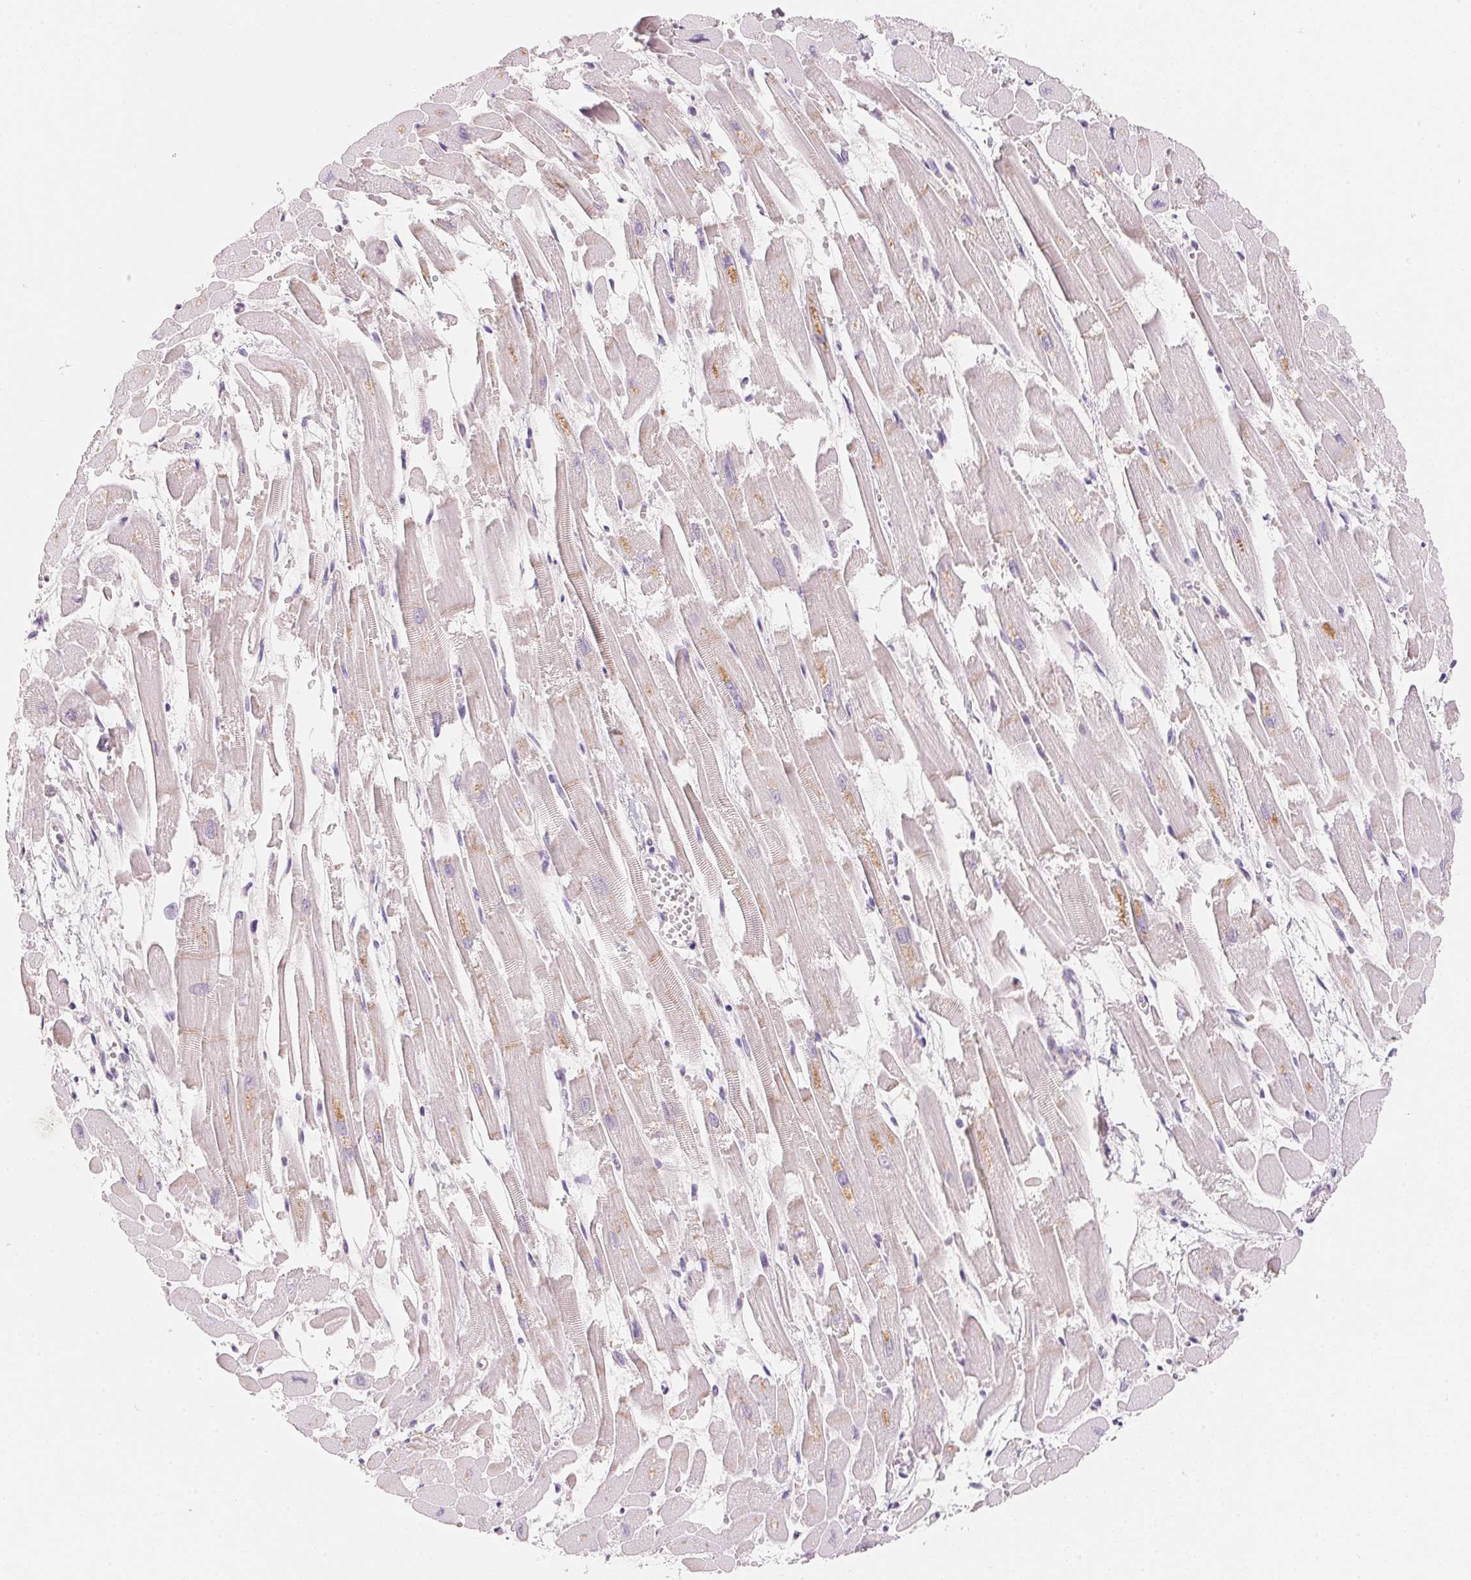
{"staining": {"intensity": "weak", "quantity": "<25%", "location": "cytoplasmic/membranous"}, "tissue": "heart muscle", "cell_type": "Cardiomyocytes", "image_type": "normal", "snomed": [{"axis": "morphology", "description": "Normal tissue, NOS"}, {"axis": "topography", "description": "Heart"}], "caption": "Cardiomyocytes show no significant positivity in benign heart muscle. (DAB (3,3'-diaminobenzidine) immunohistochemistry (IHC) visualized using brightfield microscopy, high magnification).", "gene": "MCOLN3", "patient": {"sex": "female", "age": 52}}